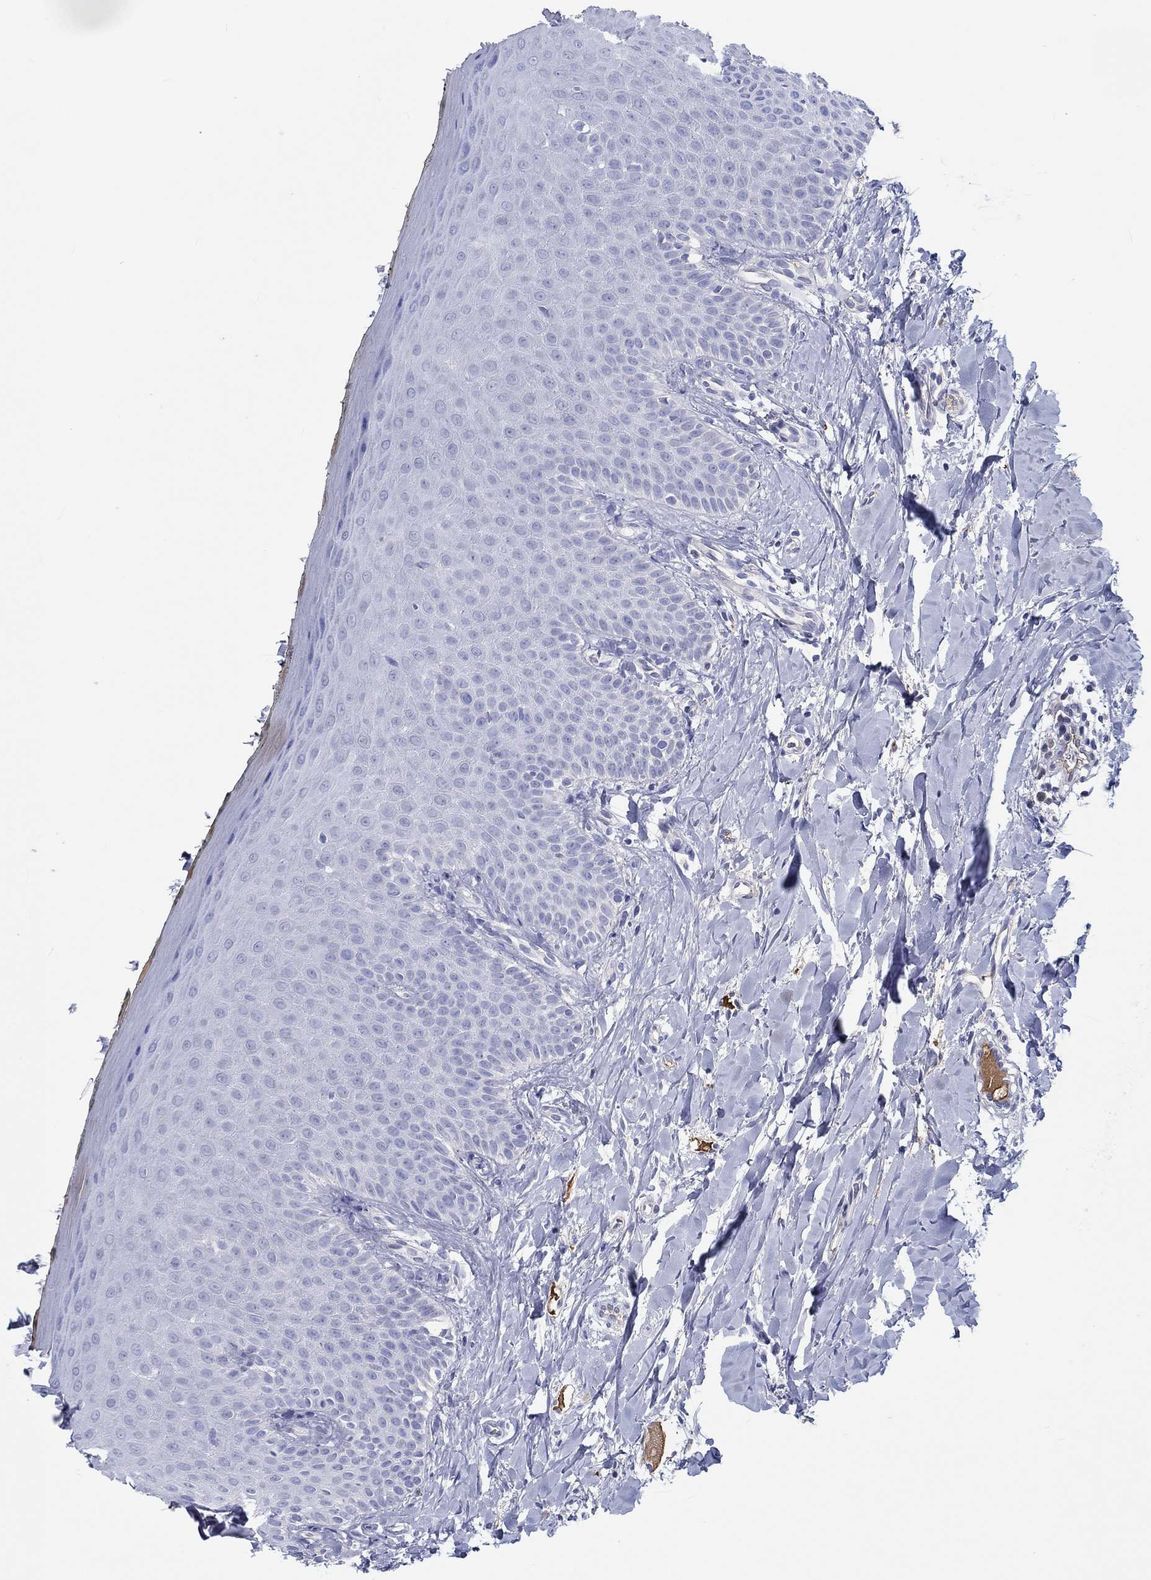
{"staining": {"intensity": "negative", "quantity": "none", "location": "none"}, "tissue": "oral mucosa", "cell_type": "Squamous epithelial cells", "image_type": "normal", "snomed": [{"axis": "morphology", "description": "Normal tissue, NOS"}, {"axis": "topography", "description": "Oral tissue"}], "caption": "There is no significant expression in squamous epithelial cells of oral mucosa. (DAB IHC, high magnification).", "gene": "CDY1B", "patient": {"sex": "female", "age": 43}}